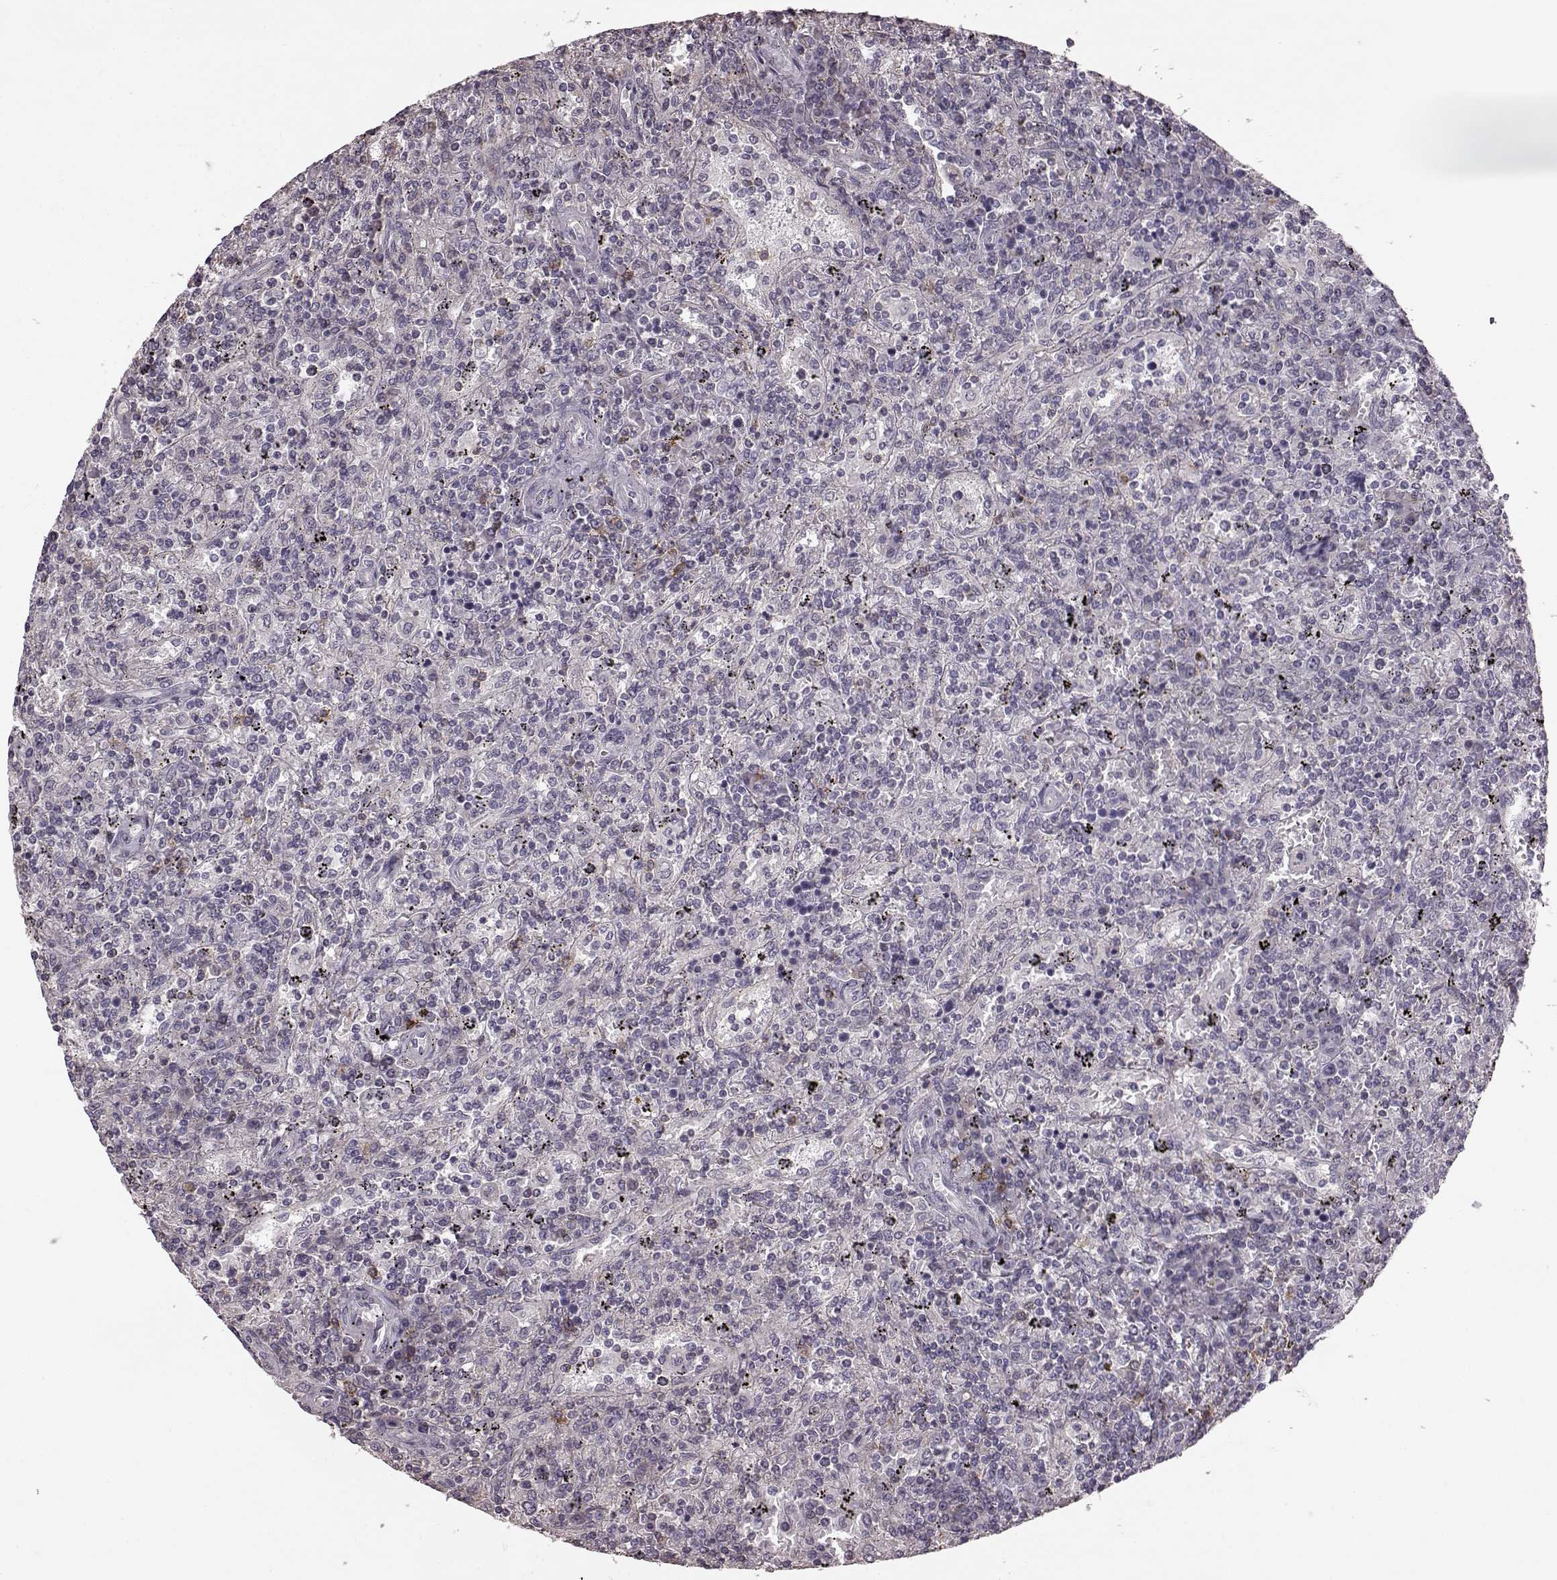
{"staining": {"intensity": "negative", "quantity": "none", "location": "none"}, "tissue": "lymphoma", "cell_type": "Tumor cells", "image_type": "cancer", "snomed": [{"axis": "morphology", "description": "Malignant lymphoma, non-Hodgkin's type, Low grade"}, {"axis": "topography", "description": "Spleen"}], "caption": "High magnification brightfield microscopy of lymphoma stained with DAB (brown) and counterstained with hematoxylin (blue): tumor cells show no significant staining. (Stains: DAB immunohistochemistry (IHC) with hematoxylin counter stain, Microscopy: brightfield microscopy at high magnification).", "gene": "PDCD1", "patient": {"sex": "male", "age": 62}}